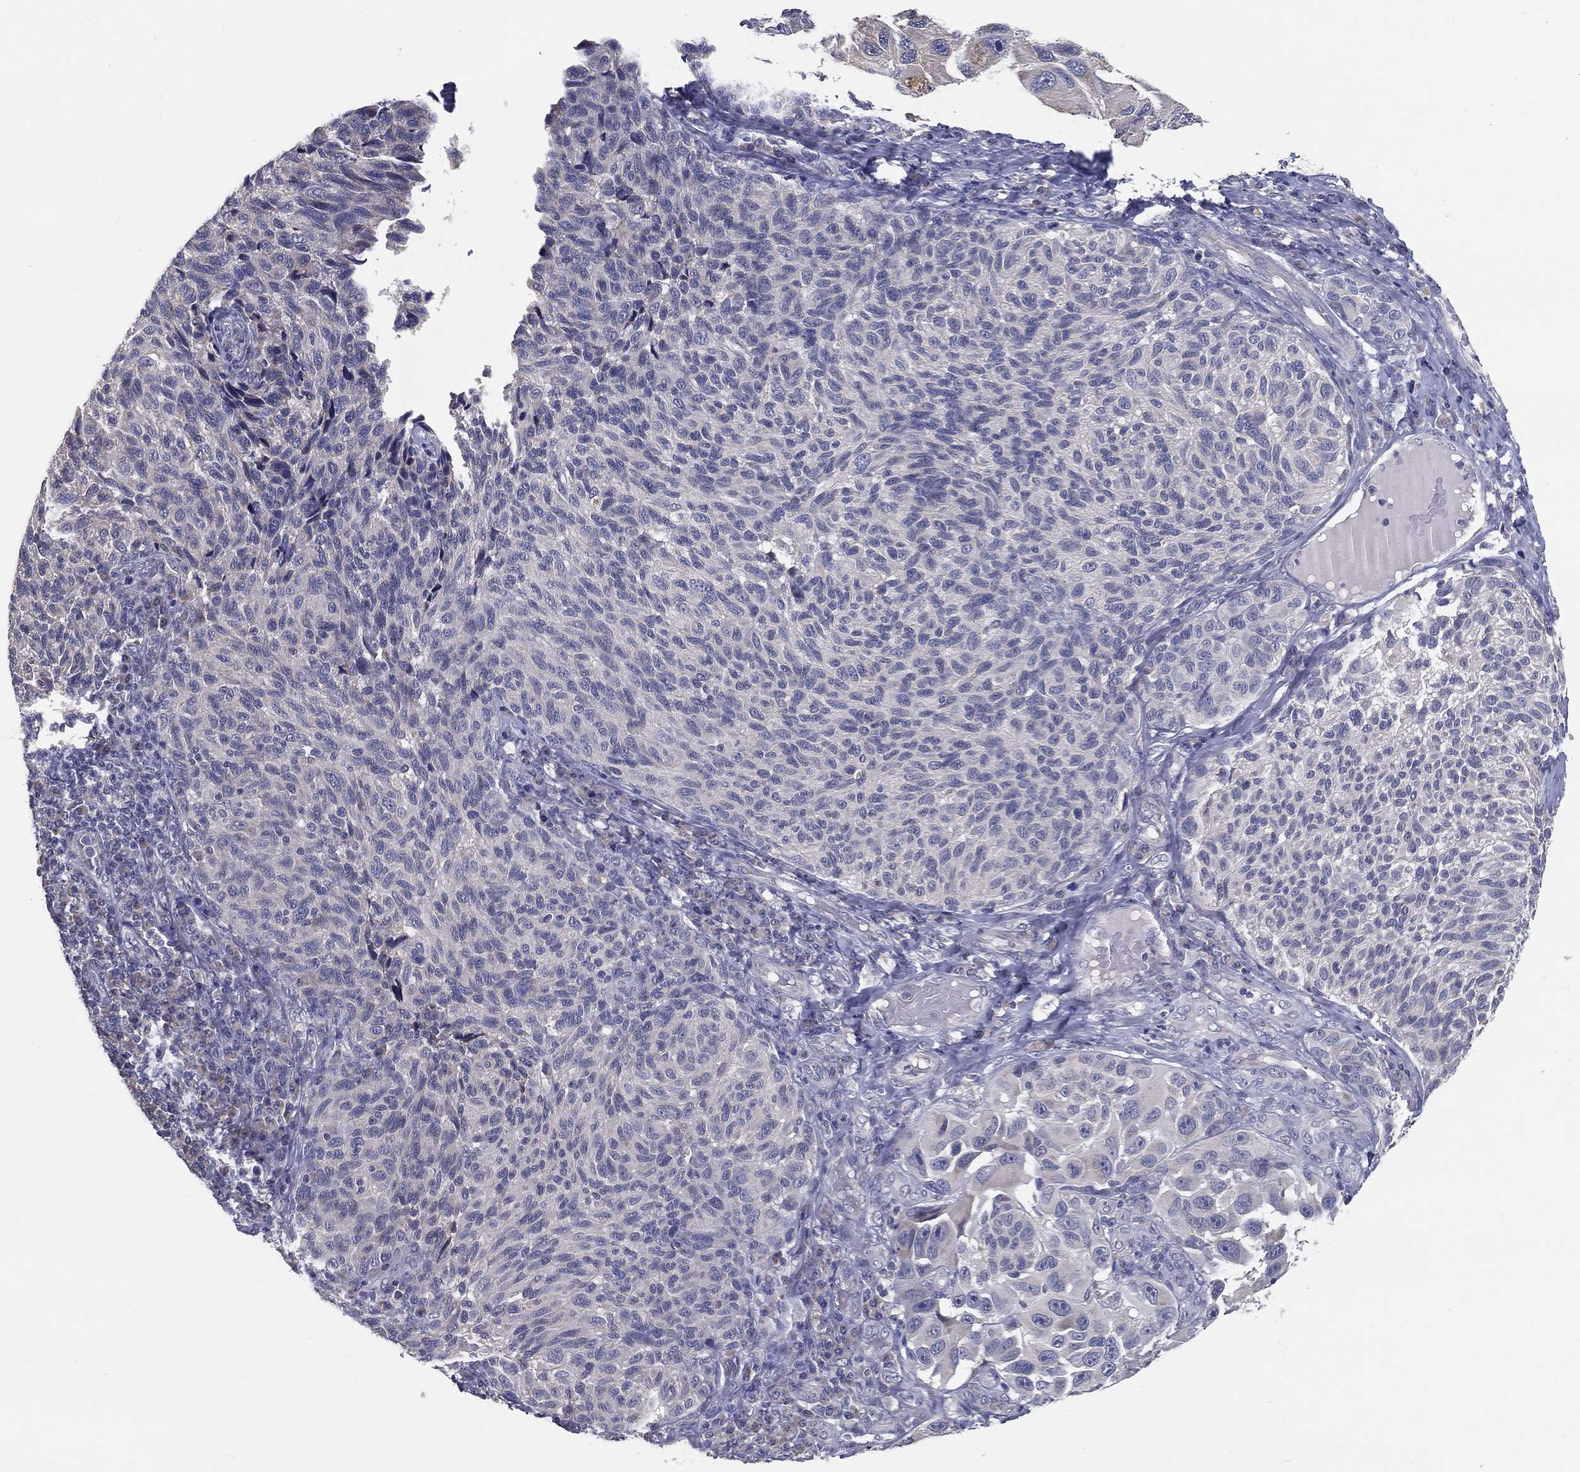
{"staining": {"intensity": "negative", "quantity": "none", "location": "none"}, "tissue": "melanoma", "cell_type": "Tumor cells", "image_type": "cancer", "snomed": [{"axis": "morphology", "description": "Malignant melanoma, NOS"}, {"axis": "topography", "description": "Skin"}], "caption": "An immunohistochemistry photomicrograph of melanoma is shown. There is no staining in tumor cells of melanoma.", "gene": "PCSK1", "patient": {"sex": "female", "age": 73}}